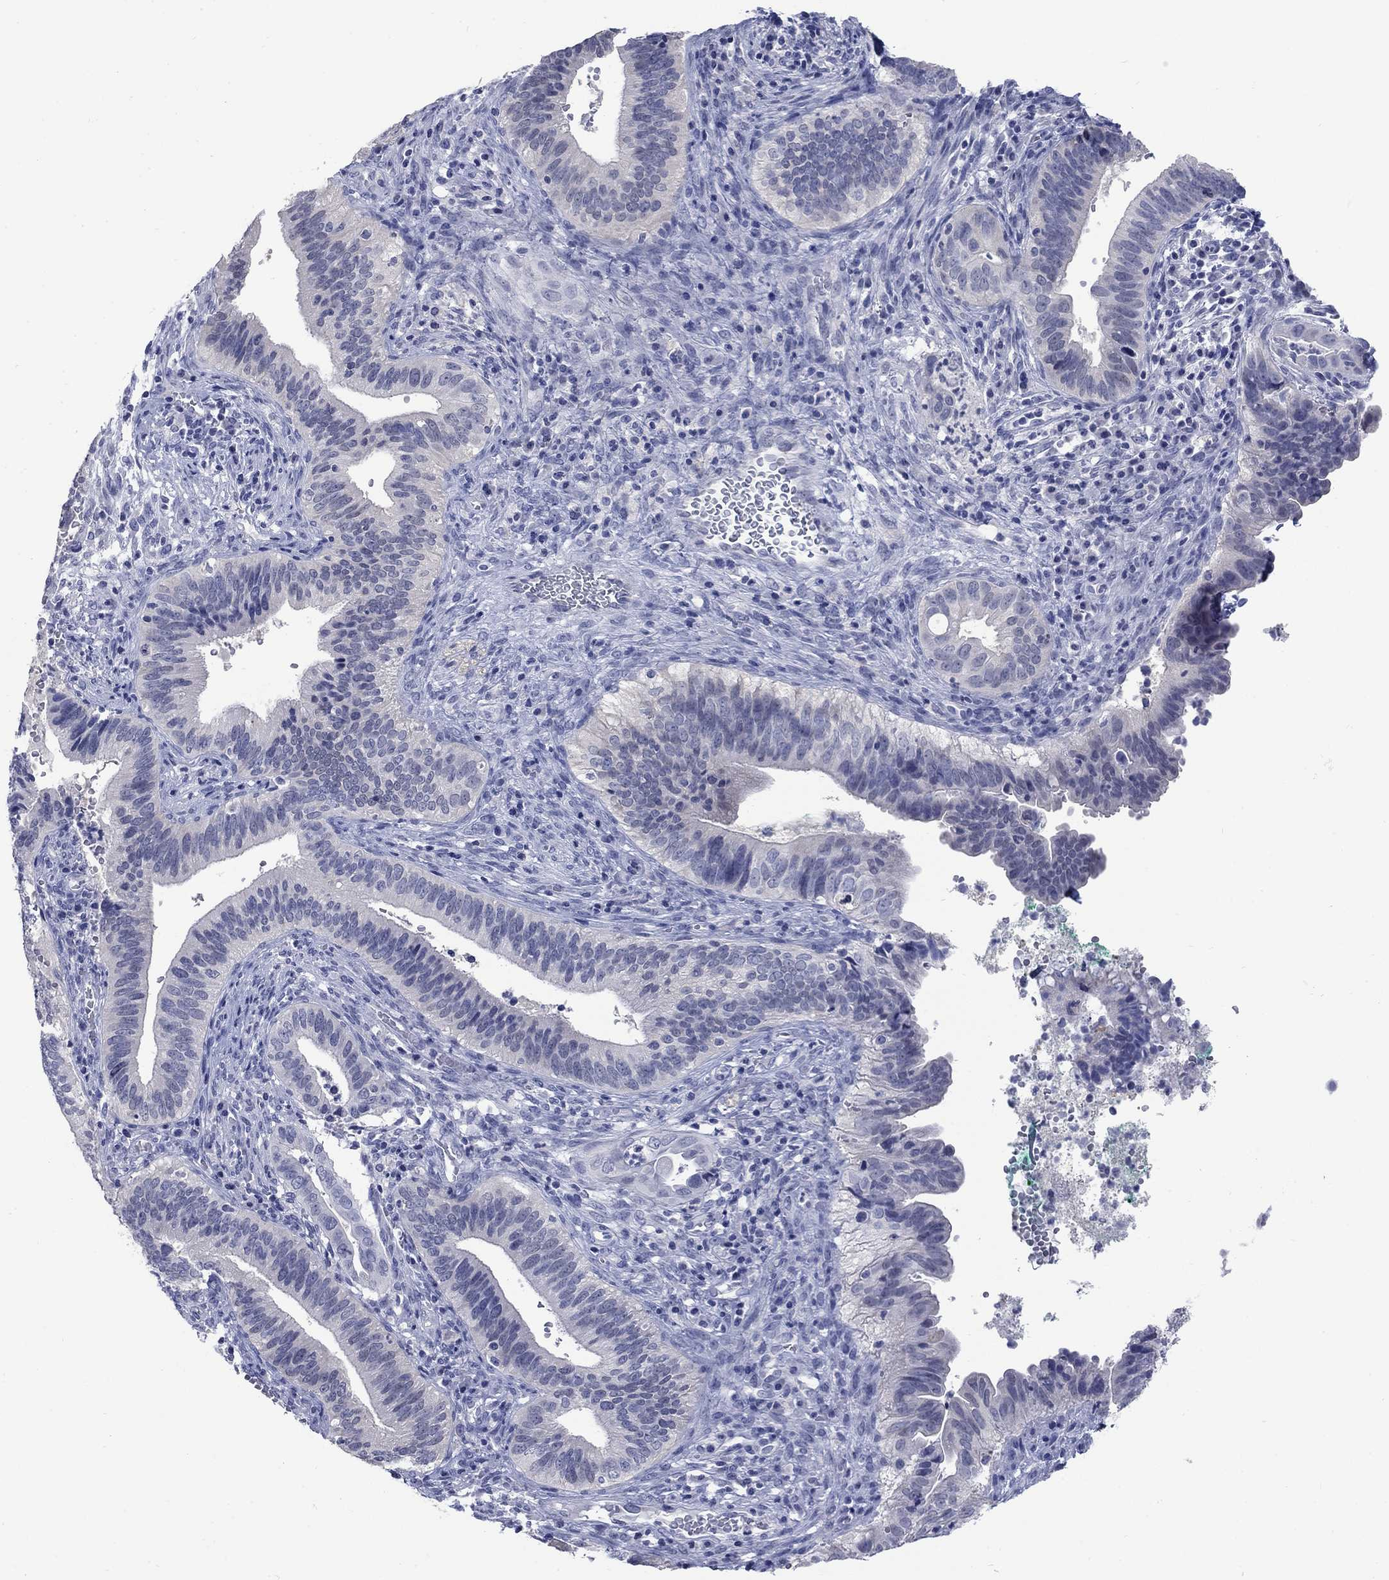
{"staining": {"intensity": "negative", "quantity": "none", "location": "none"}, "tissue": "cervical cancer", "cell_type": "Tumor cells", "image_type": "cancer", "snomed": [{"axis": "morphology", "description": "Adenocarcinoma, NOS"}, {"axis": "topography", "description": "Cervix"}], "caption": "Immunohistochemistry (IHC) image of cervical cancer (adenocarcinoma) stained for a protein (brown), which displays no staining in tumor cells.", "gene": "ATP6V1G2", "patient": {"sex": "female", "age": 42}}